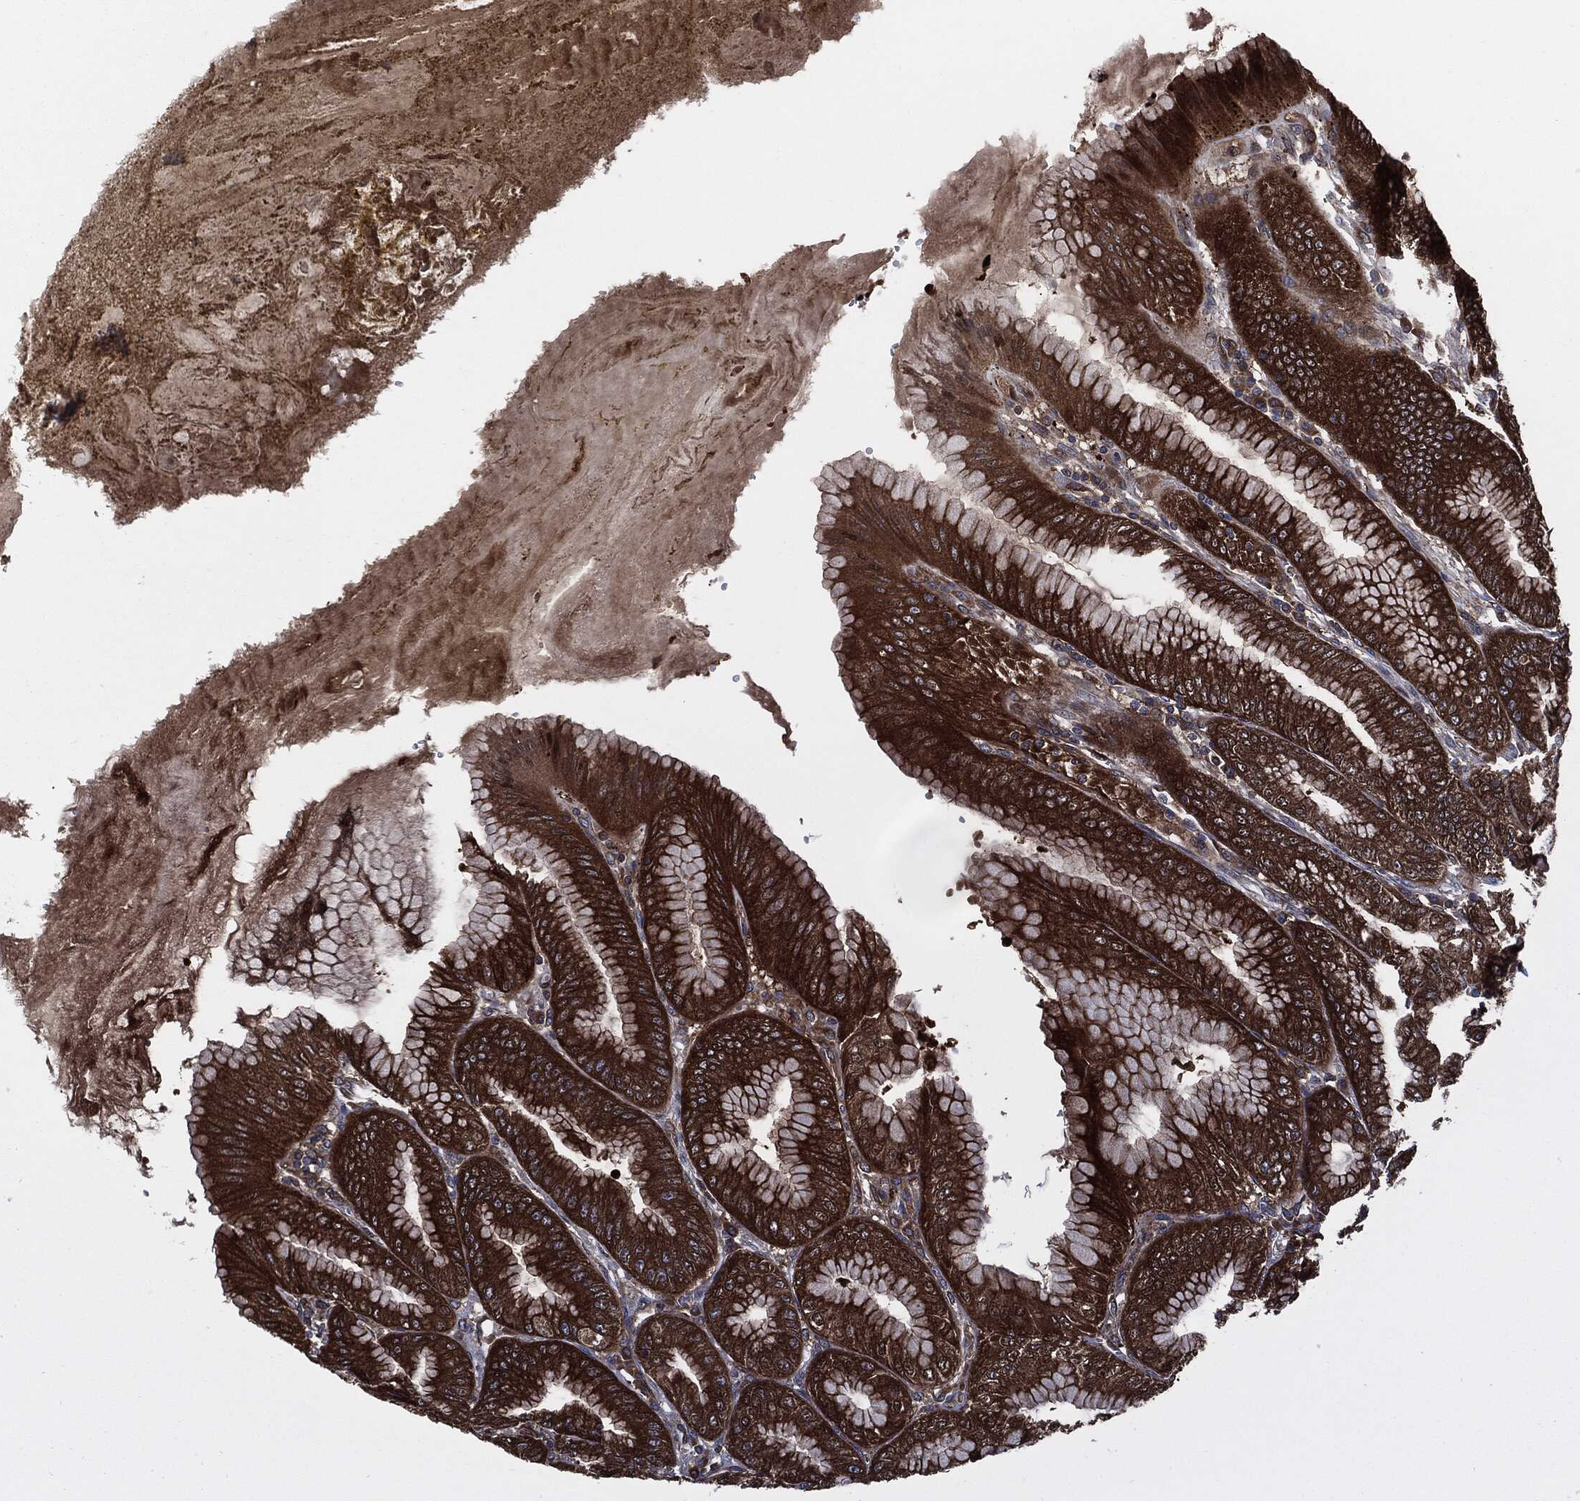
{"staining": {"intensity": "strong", "quantity": ">75%", "location": "cytoplasmic/membranous"}, "tissue": "stomach", "cell_type": "Glandular cells", "image_type": "normal", "snomed": [{"axis": "morphology", "description": "Normal tissue, NOS"}, {"axis": "topography", "description": "Stomach"}], "caption": "Strong cytoplasmic/membranous expression for a protein is identified in about >75% of glandular cells of benign stomach using immunohistochemistry (IHC).", "gene": "XPNPEP1", "patient": {"sex": "male", "age": 71}}